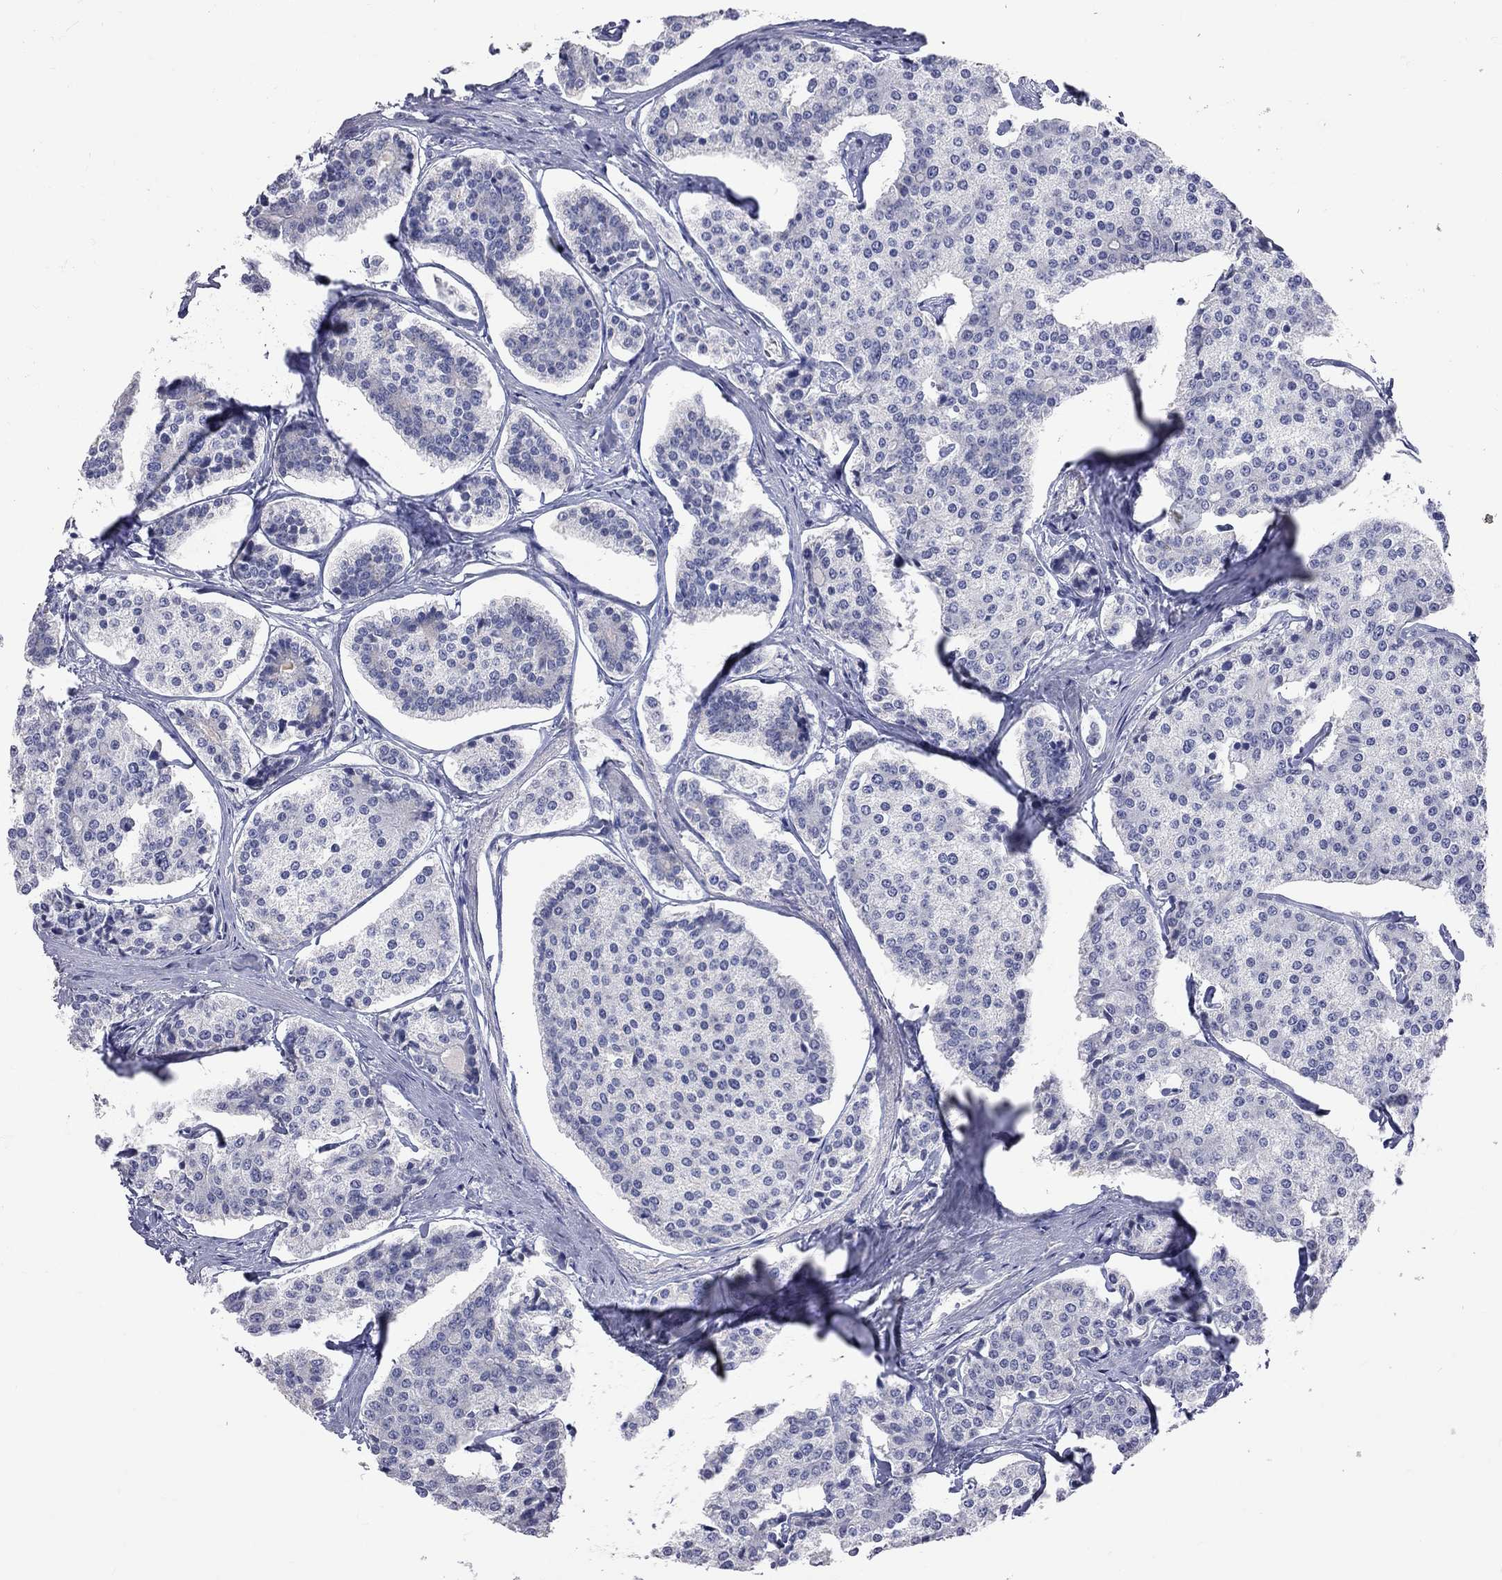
{"staining": {"intensity": "negative", "quantity": "none", "location": "none"}, "tissue": "carcinoid", "cell_type": "Tumor cells", "image_type": "cancer", "snomed": [{"axis": "morphology", "description": "Carcinoid, malignant, NOS"}, {"axis": "topography", "description": "Small intestine"}], "caption": "This is a histopathology image of immunohistochemistry (IHC) staining of carcinoid, which shows no positivity in tumor cells.", "gene": "OPRK1", "patient": {"sex": "female", "age": 65}}